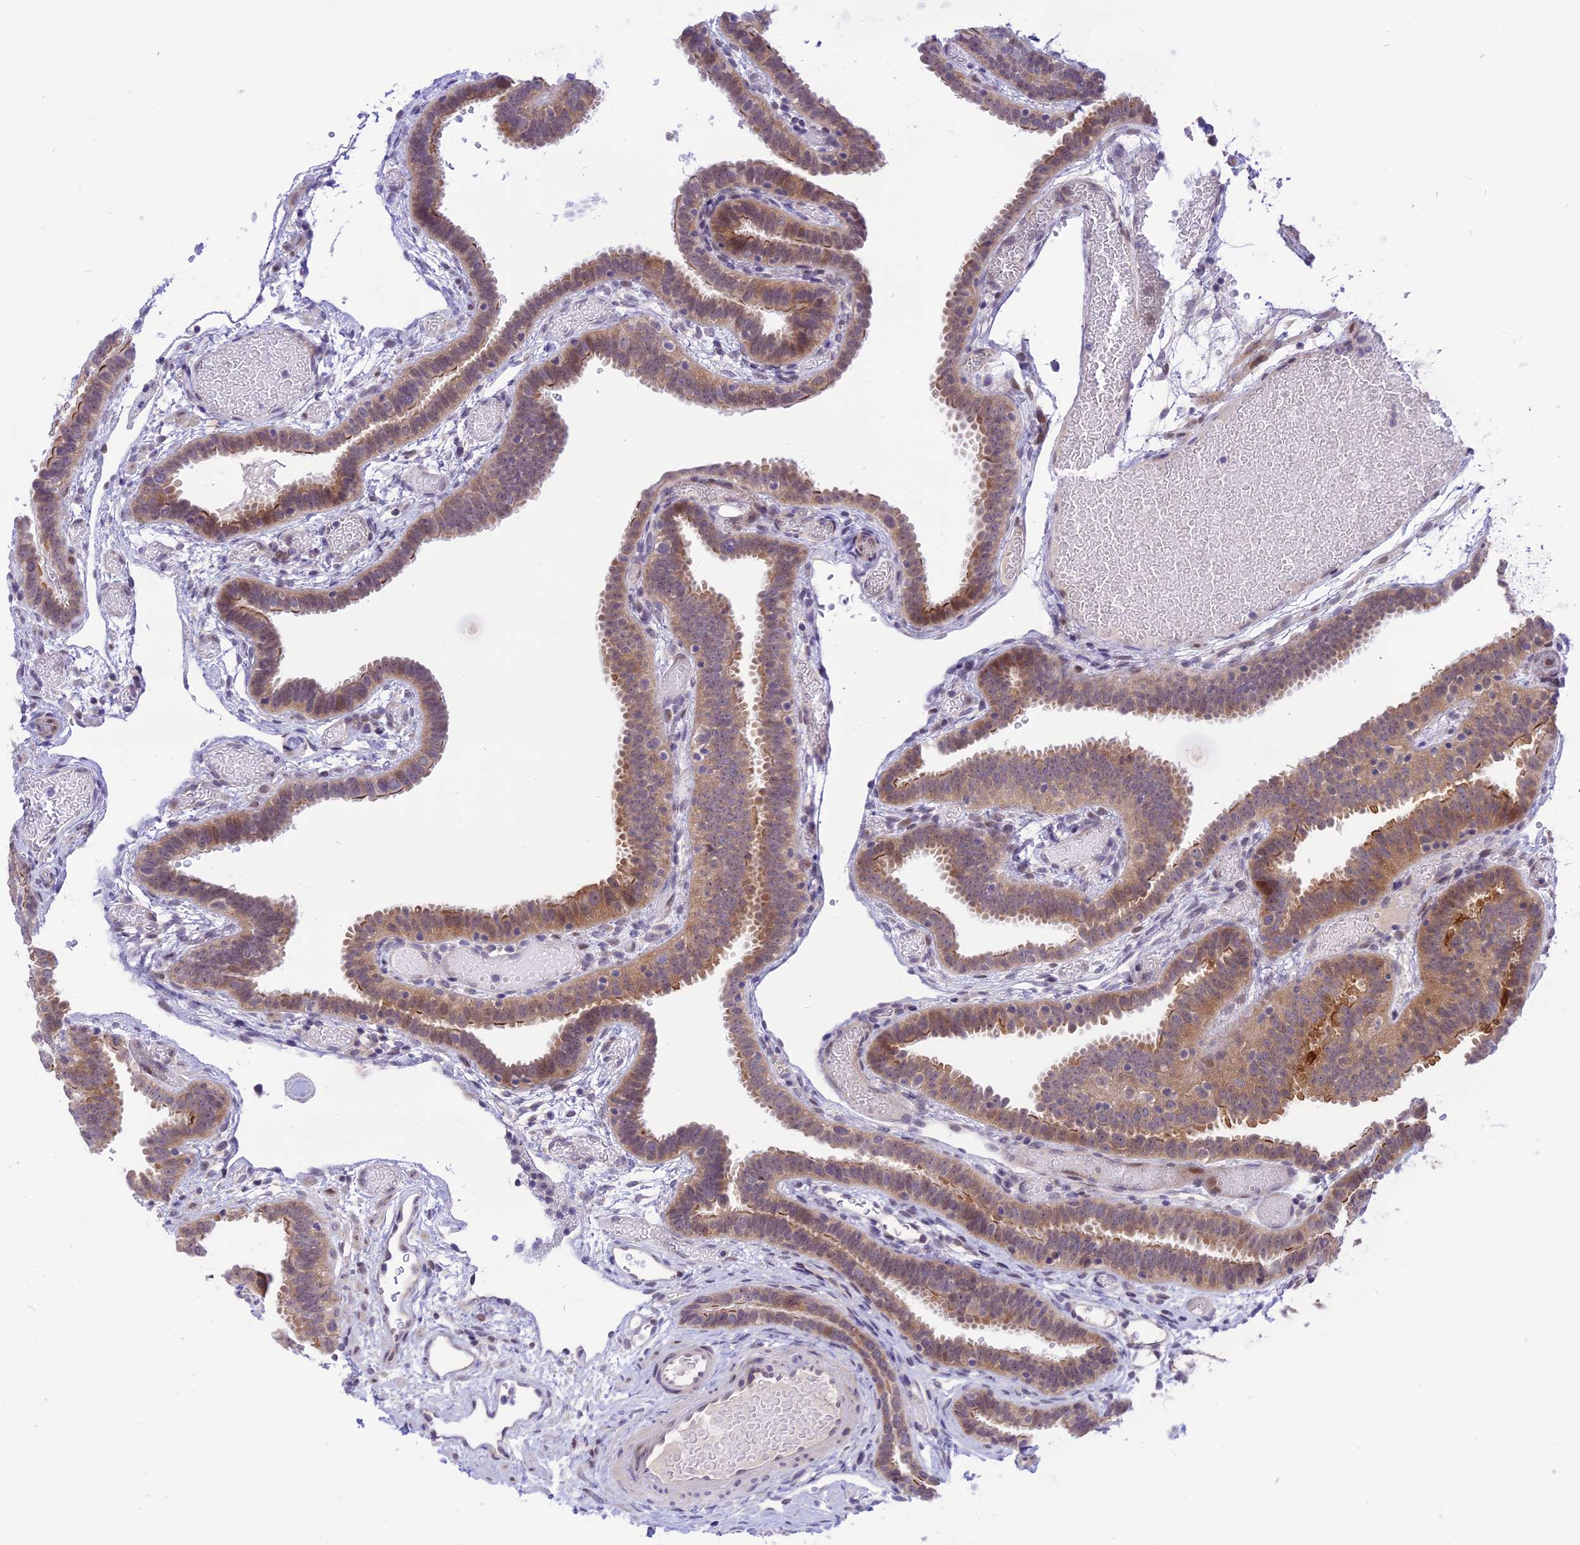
{"staining": {"intensity": "moderate", "quantity": "25%-75%", "location": "cytoplasmic/membranous"}, "tissue": "fallopian tube", "cell_type": "Glandular cells", "image_type": "normal", "snomed": [{"axis": "morphology", "description": "Normal tissue, NOS"}, {"axis": "topography", "description": "Fallopian tube"}], "caption": "Immunohistochemical staining of unremarkable human fallopian tube displays medium levels of moderate cytoplasmic/membranous staining in about 25%-75% of glandular cells.", "gene": "ZNF837", "patient": {"sex": "female", "age": 37}}